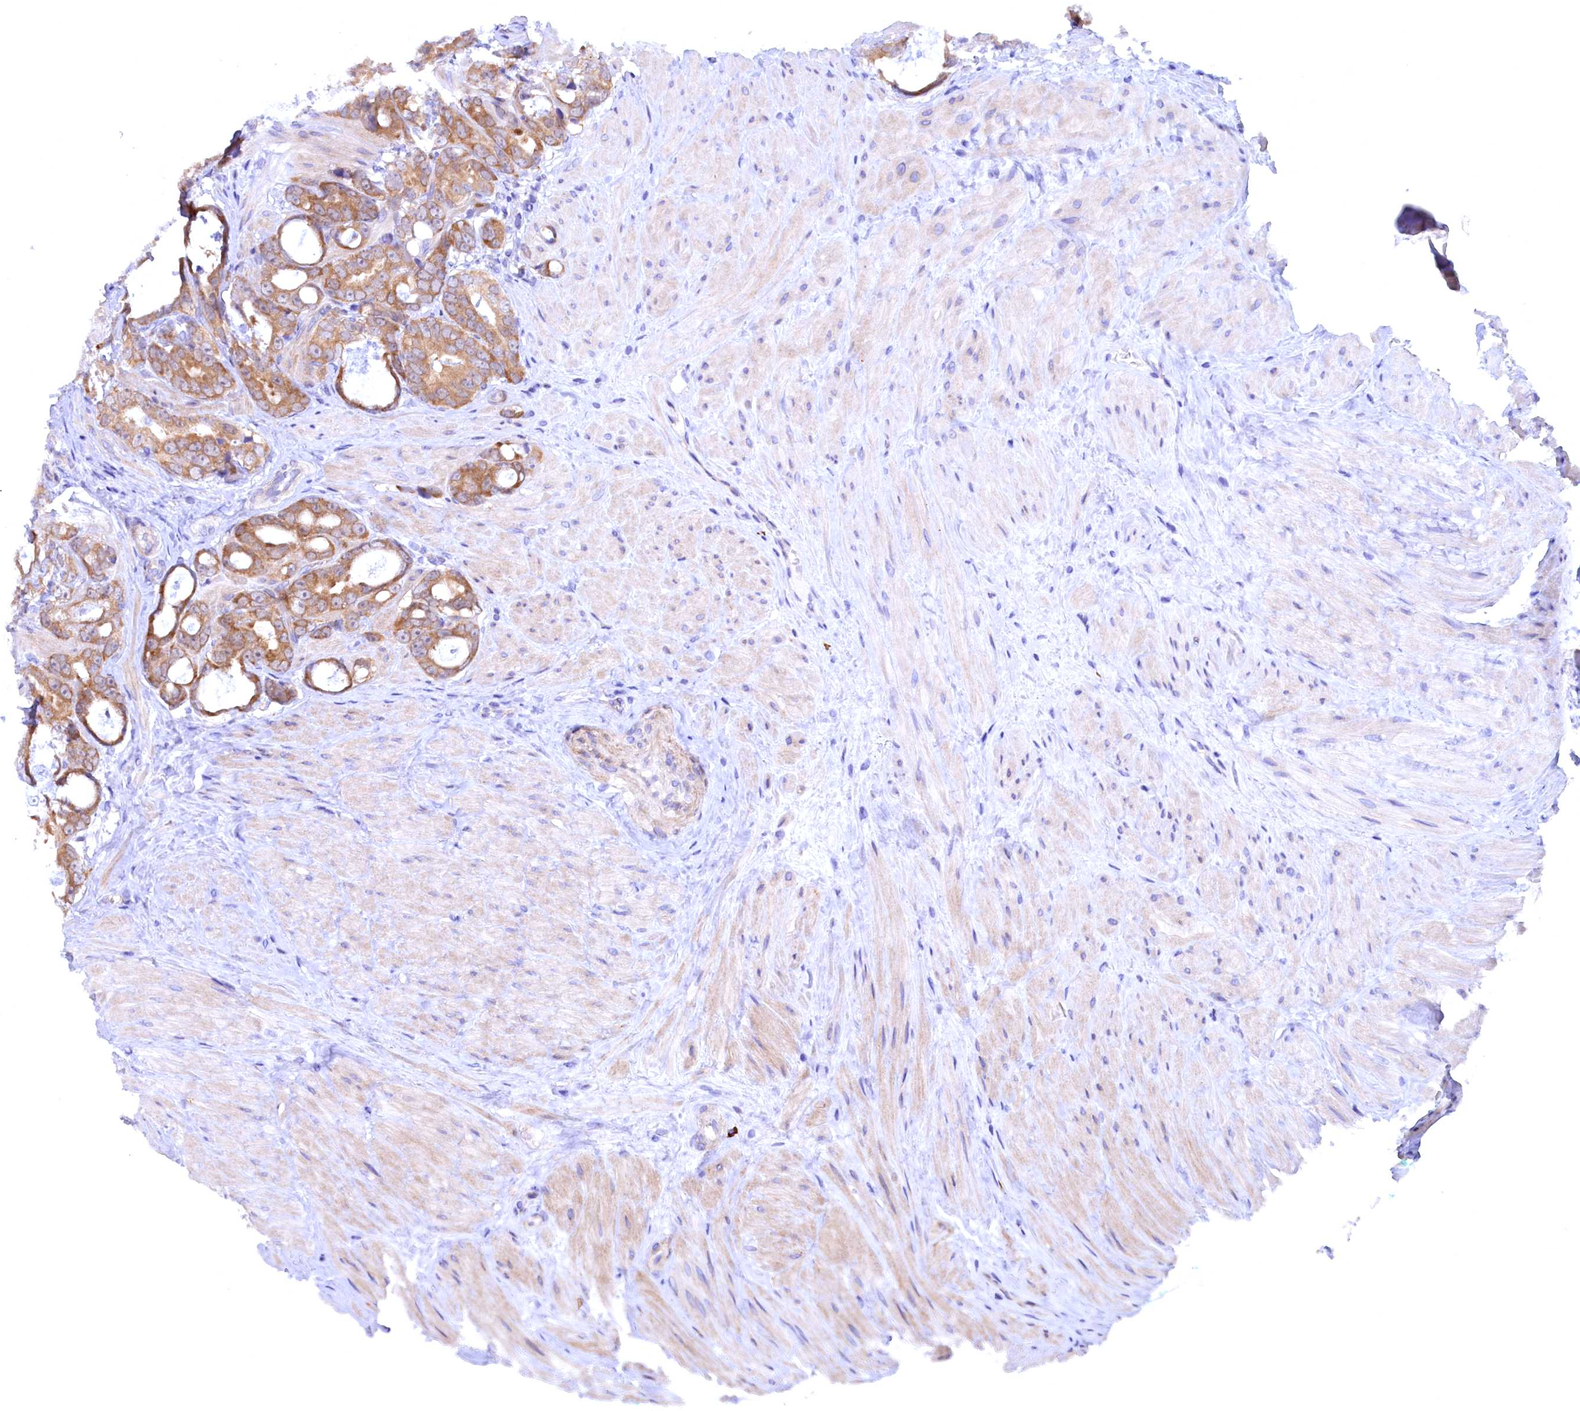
{"staining": {"intensity": "moderate", "quantity": ">75%", "location": "cytoplasmic/membranous"}, "tissue": "prostate cancer", "cell_type": "Tumor cells", "image_type": "cancer", "snomed": [{"axis": "morphology", "description": "Adenocarcinoma, Low grade"}, {"axis": "topography", "description": "Prostate"}], "caption": "Prostate cancer stained for a protein shows moderate cytoplasmic/membranous positivity in tumor cells.", "gene": "JPT2", "patient": {"sex": "male", "age": 71}}